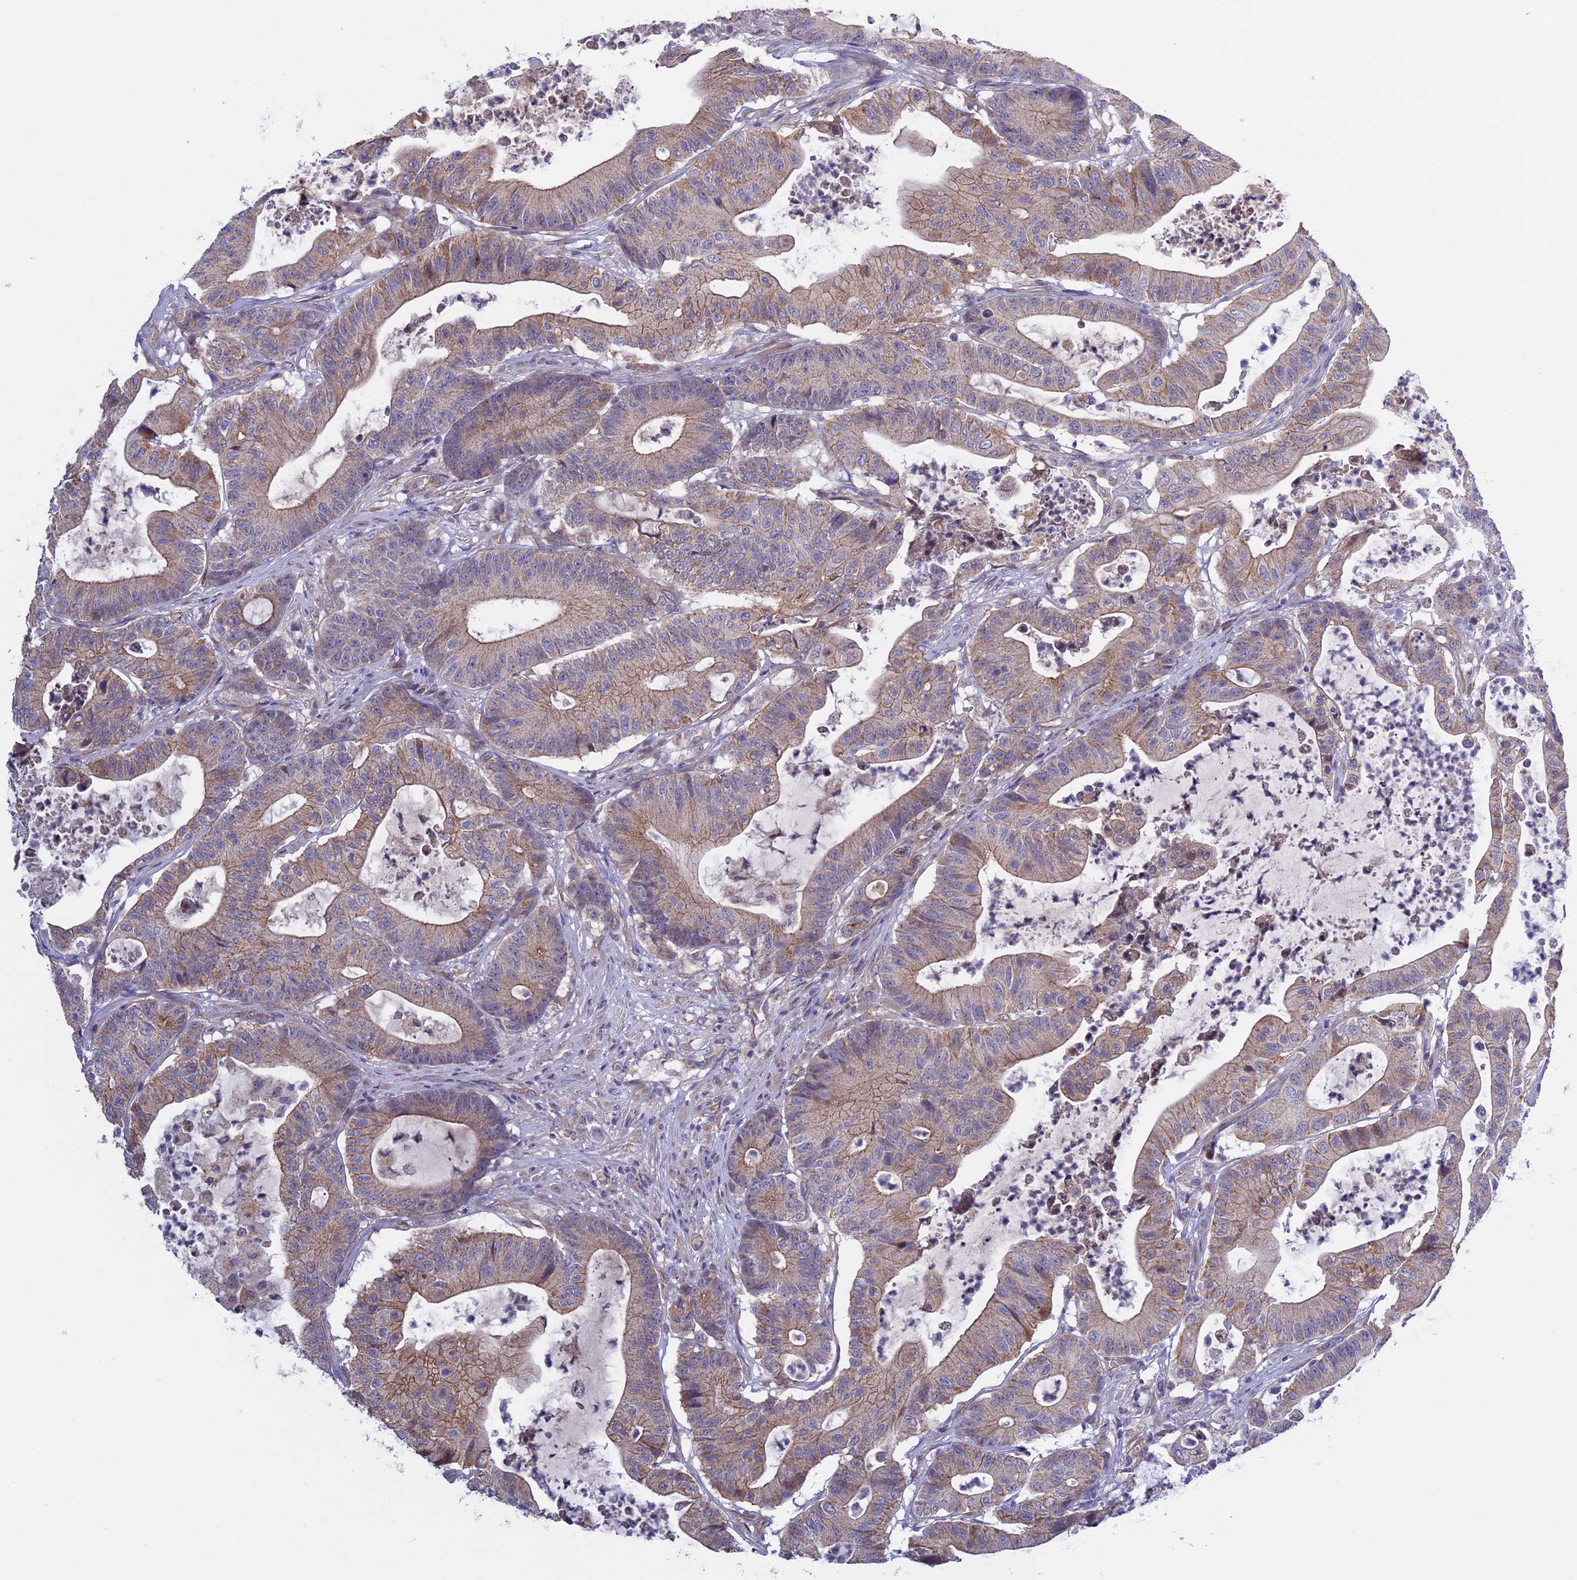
{"staining": {"intensity": "moderate", "quantity": ">75%", "location": "cytoplasmic/membranous"}, "tissue": "colorectal cancer", "cell_type": "Tumor cells", "image_type": "cancer", "snomed": [{"axis": "morphology", "description": "Adenocarcinoma, NOS"}, {"axis": "topography", "description": "Colon"}], "caption": "Colorectal cancer was stained to show a protein in brown. There is medium levels of moderate cytoplasmic/membranous positivity in approximately >75% of tumor cells. (Brightfield microscopy of DAB IHC at high magnification).", "gene": "ETFDH", "patient": {"sex": "female", "age": 84}}